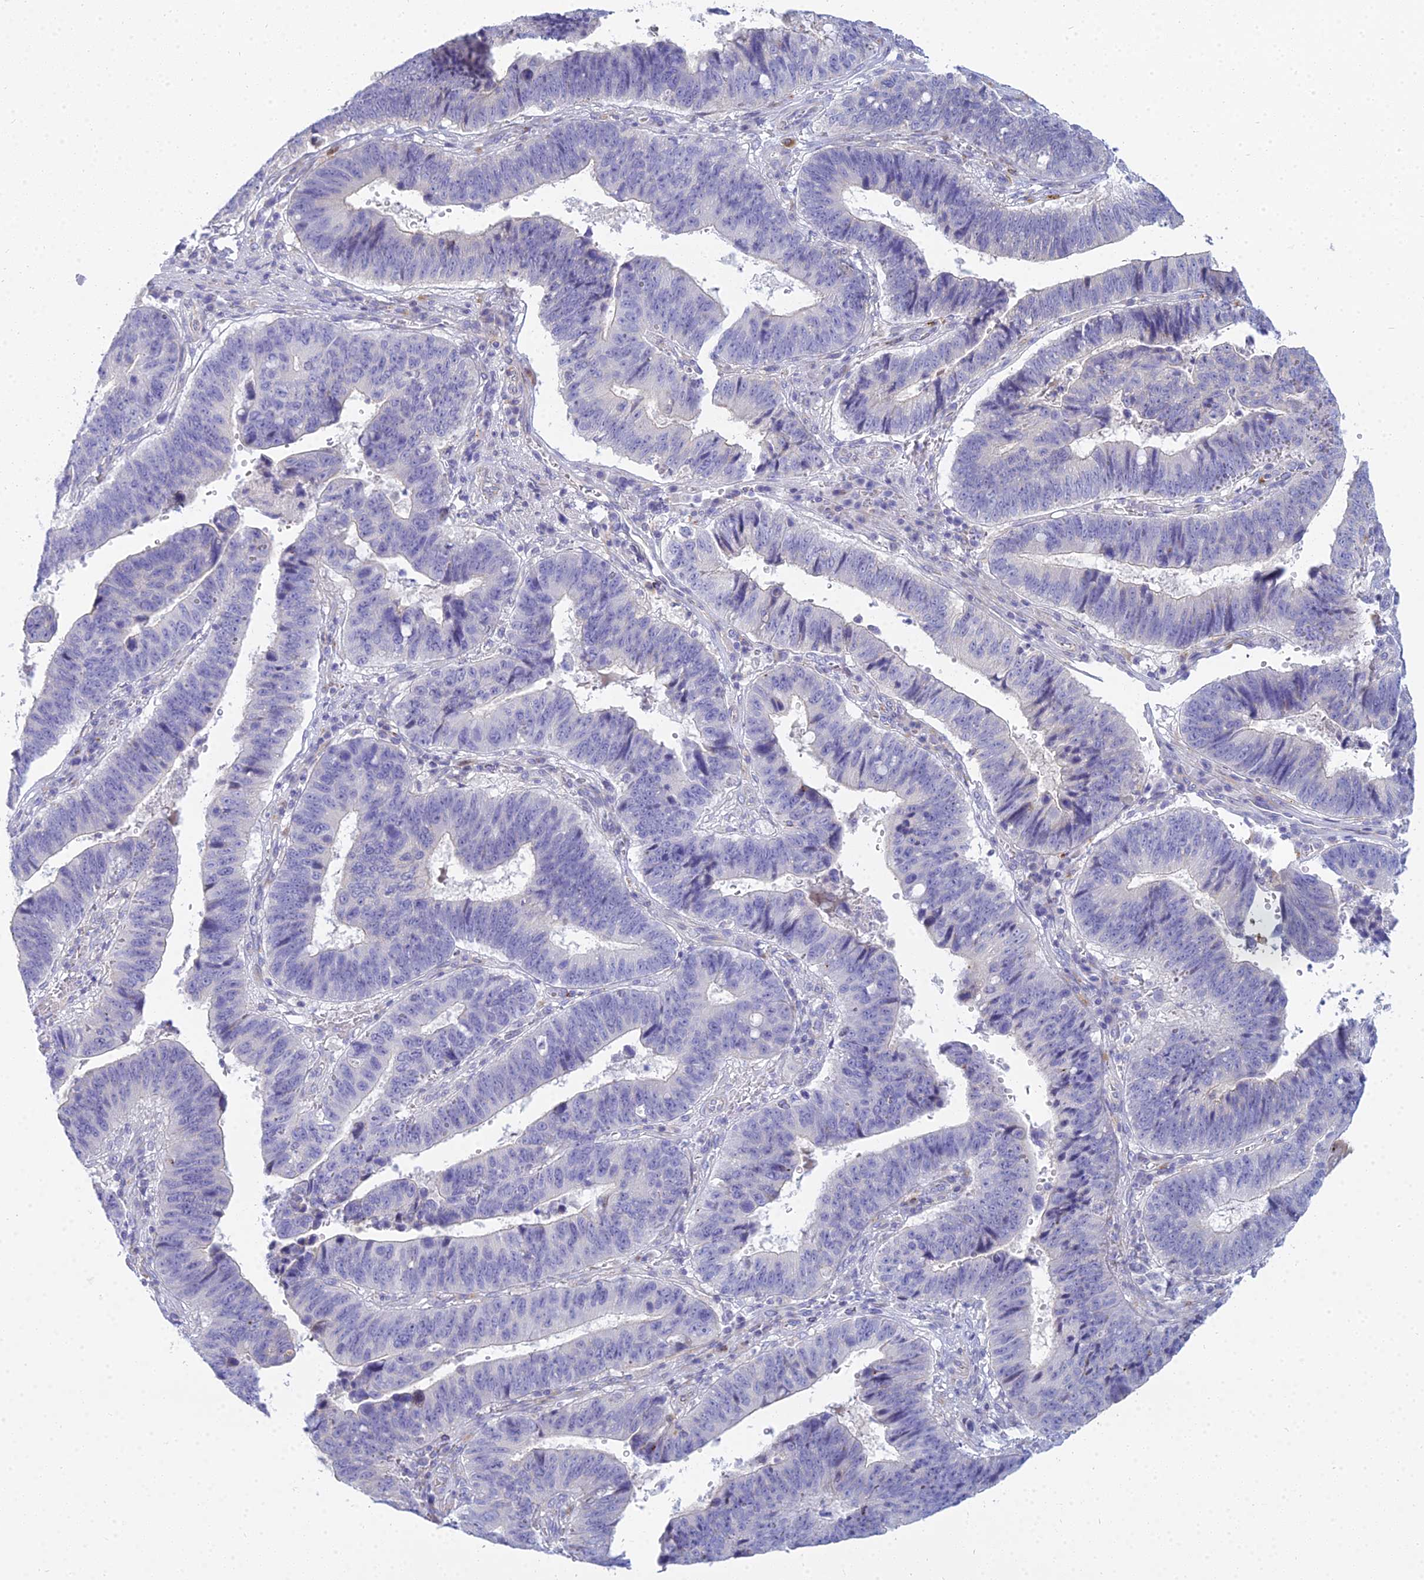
{"staining": {"intensity": "negative", "quantity": "none", "location": "none"}, "tissue": "stomach cancer", "cell_type": "Tumor cells", "image_type": "cancer", "snomed": [{"axis": "morphology", "description": "Adenocarcinoma, NOS"}, {"axis": "topography", "description": "Stomach"}], "caption": "DAB immunohistochemical staining of stomach adenocarcinoma exhibits no significant expression in tumor cells.", "gene": "SMIM24", "patient": {"sex": "male", "age": 59}}